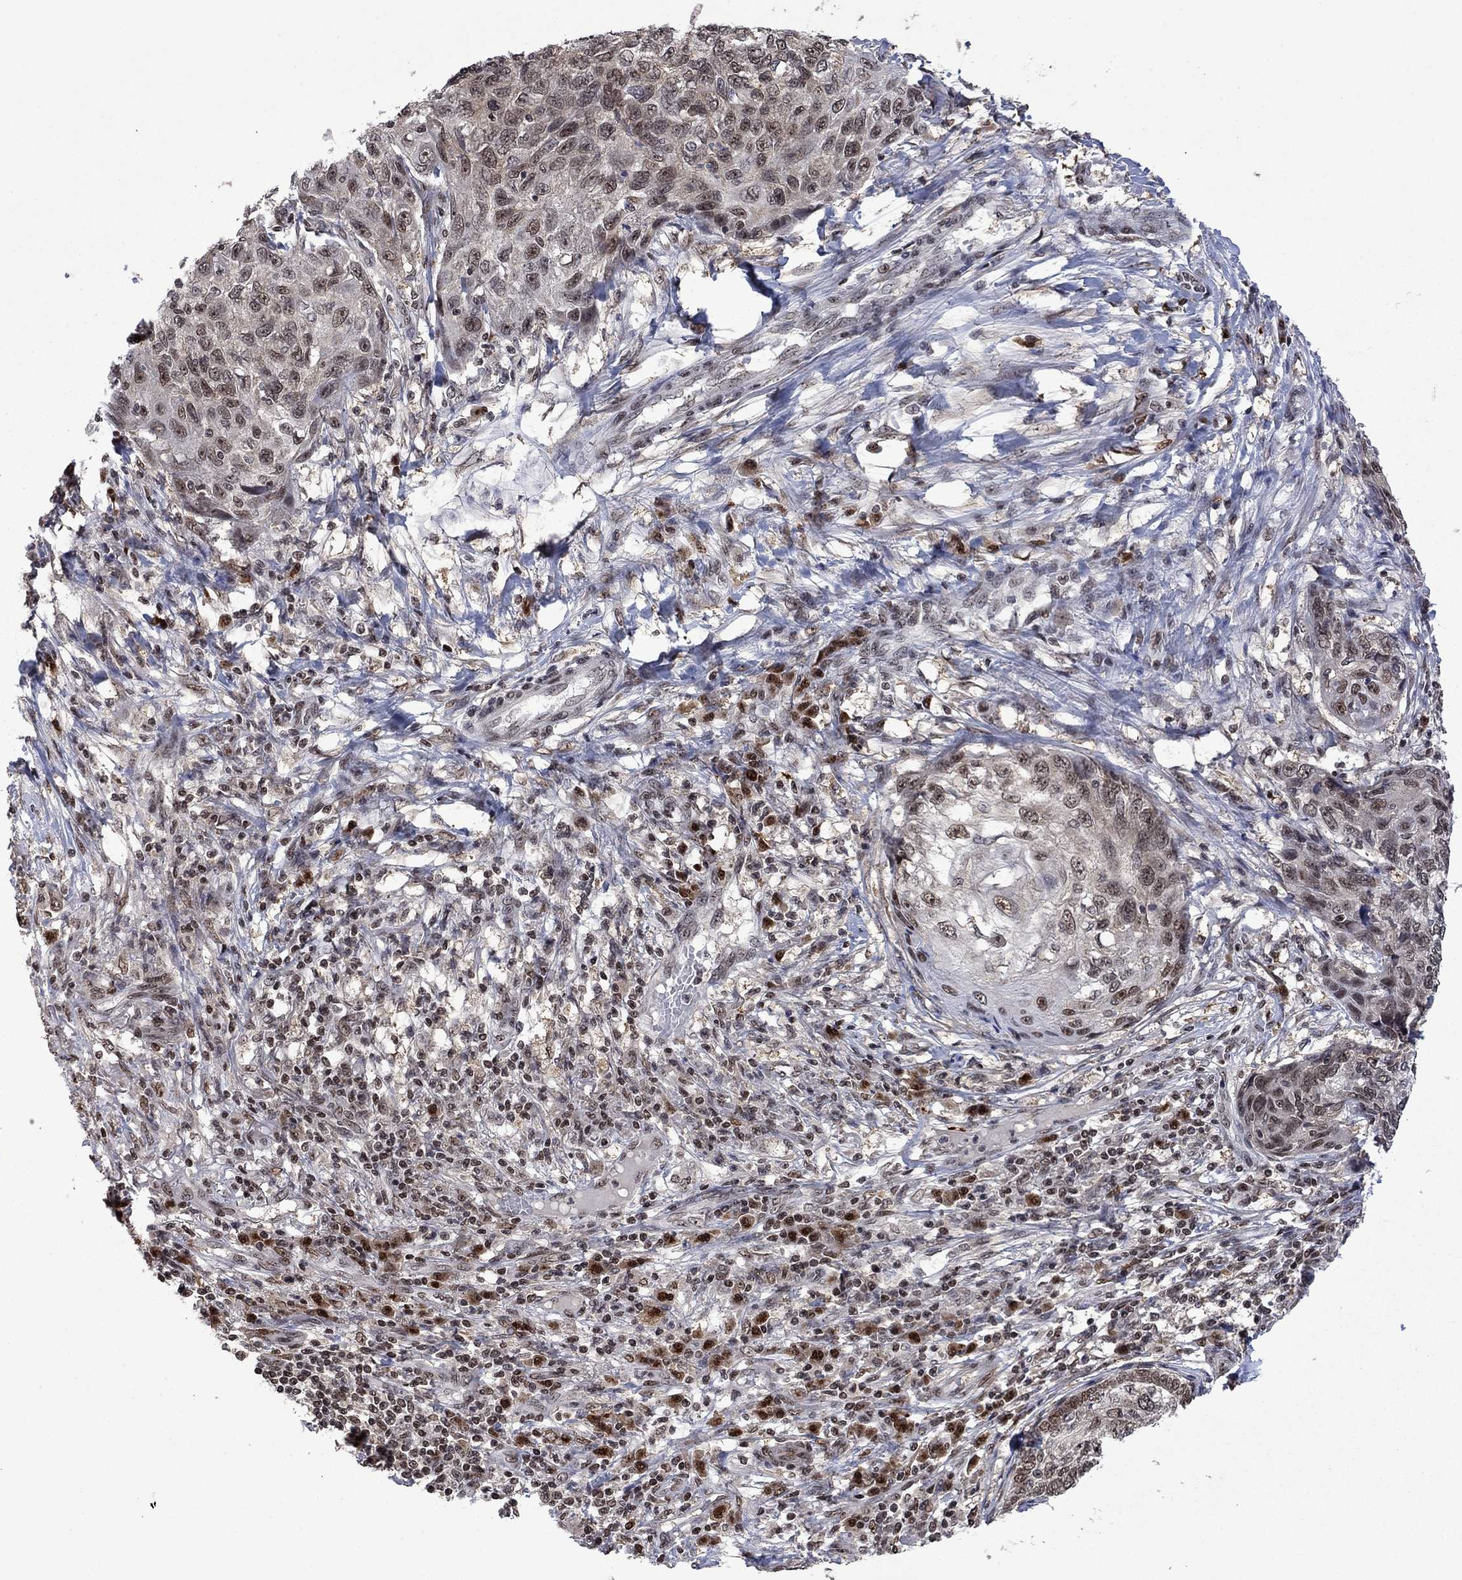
{"staining": {"intensity": "moderate", "quantity": "<25%", "location": "nuclear"}, "tissue": "skin cancer", "cell_type": "Tumor cells", "image_type": "cancer", "snomed": [{"axis": "morphology", "description": "Squamous cell carcinoma, NOS"}, {"axis": "topography", "description": "Skin"}], "caption": "Immunohistochemical staining of skin cancer reveals moderate nuclear protein positivity in about <25% of tumor cells. (brown staining indicates protein expression, while blue staining denotes nuclei).", "gene": "FBL", "patient": {"sex": "male", "age": 92}}